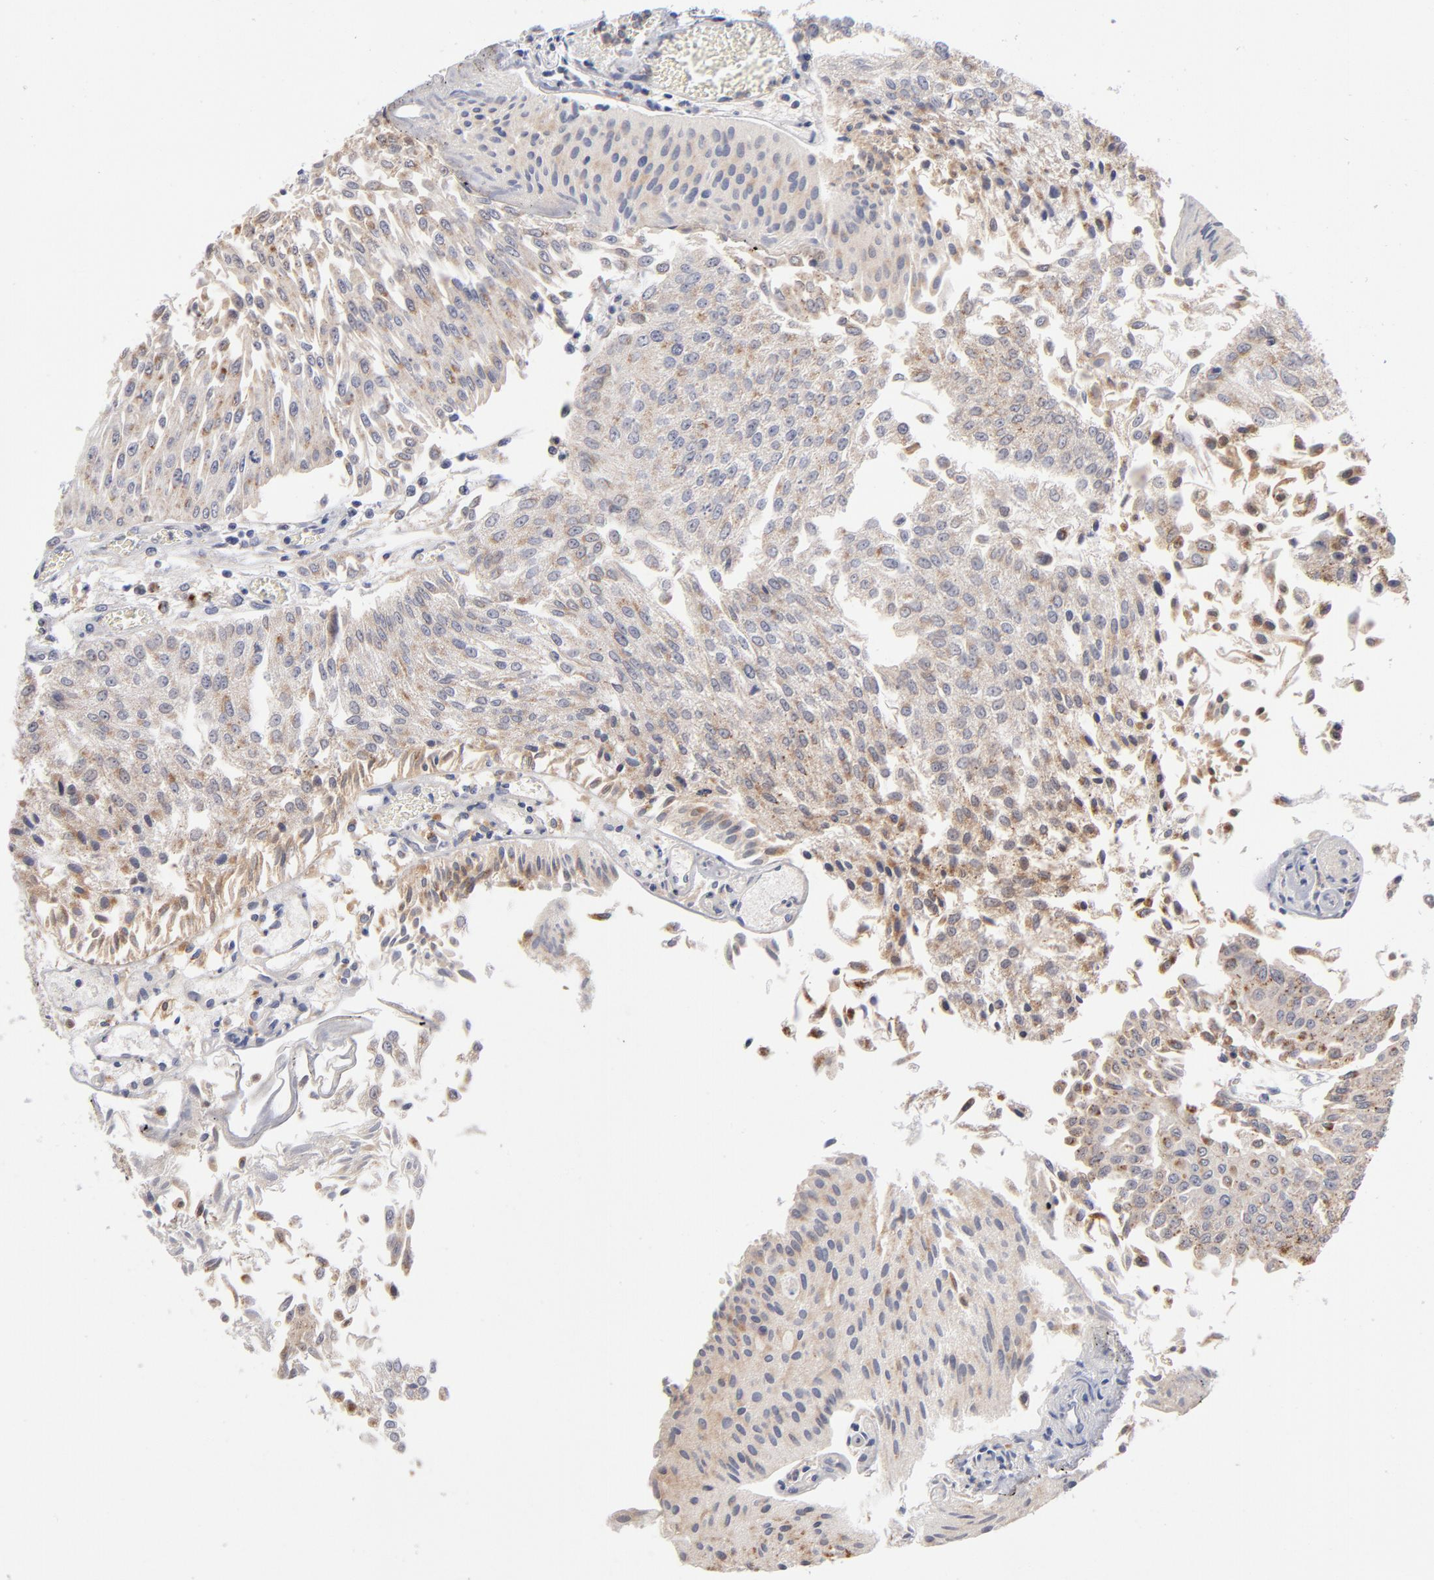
{"staining": {"intensity": "weak", "quantity": ">75%", "location": "cytoplasmic/membranous"}, "tissue": "urothelial cancer", "cell_type": "Tumor cells", "image_type": "cancer", "snomed": [{"axis": "morphology", "description": "Urothelial carcinoma, Low grade"}, {"axis": "topography", "description": "Urinary bladder"}], "caption": "An IHC histopathology image of tumor tissue is shown. Protein staining in brown labels weak cytoplasmic/membranous positivity in urothelial carcinoma (low-grade) within tumor cells. The staining was performed using DAB (3,3'-diaminobenzidine), with brown indicating positive protein expression. Nuclei are stained blue with hematoxylin.", "gene": "RRAGB", "patient": {"sex": "male", "age": 86}}